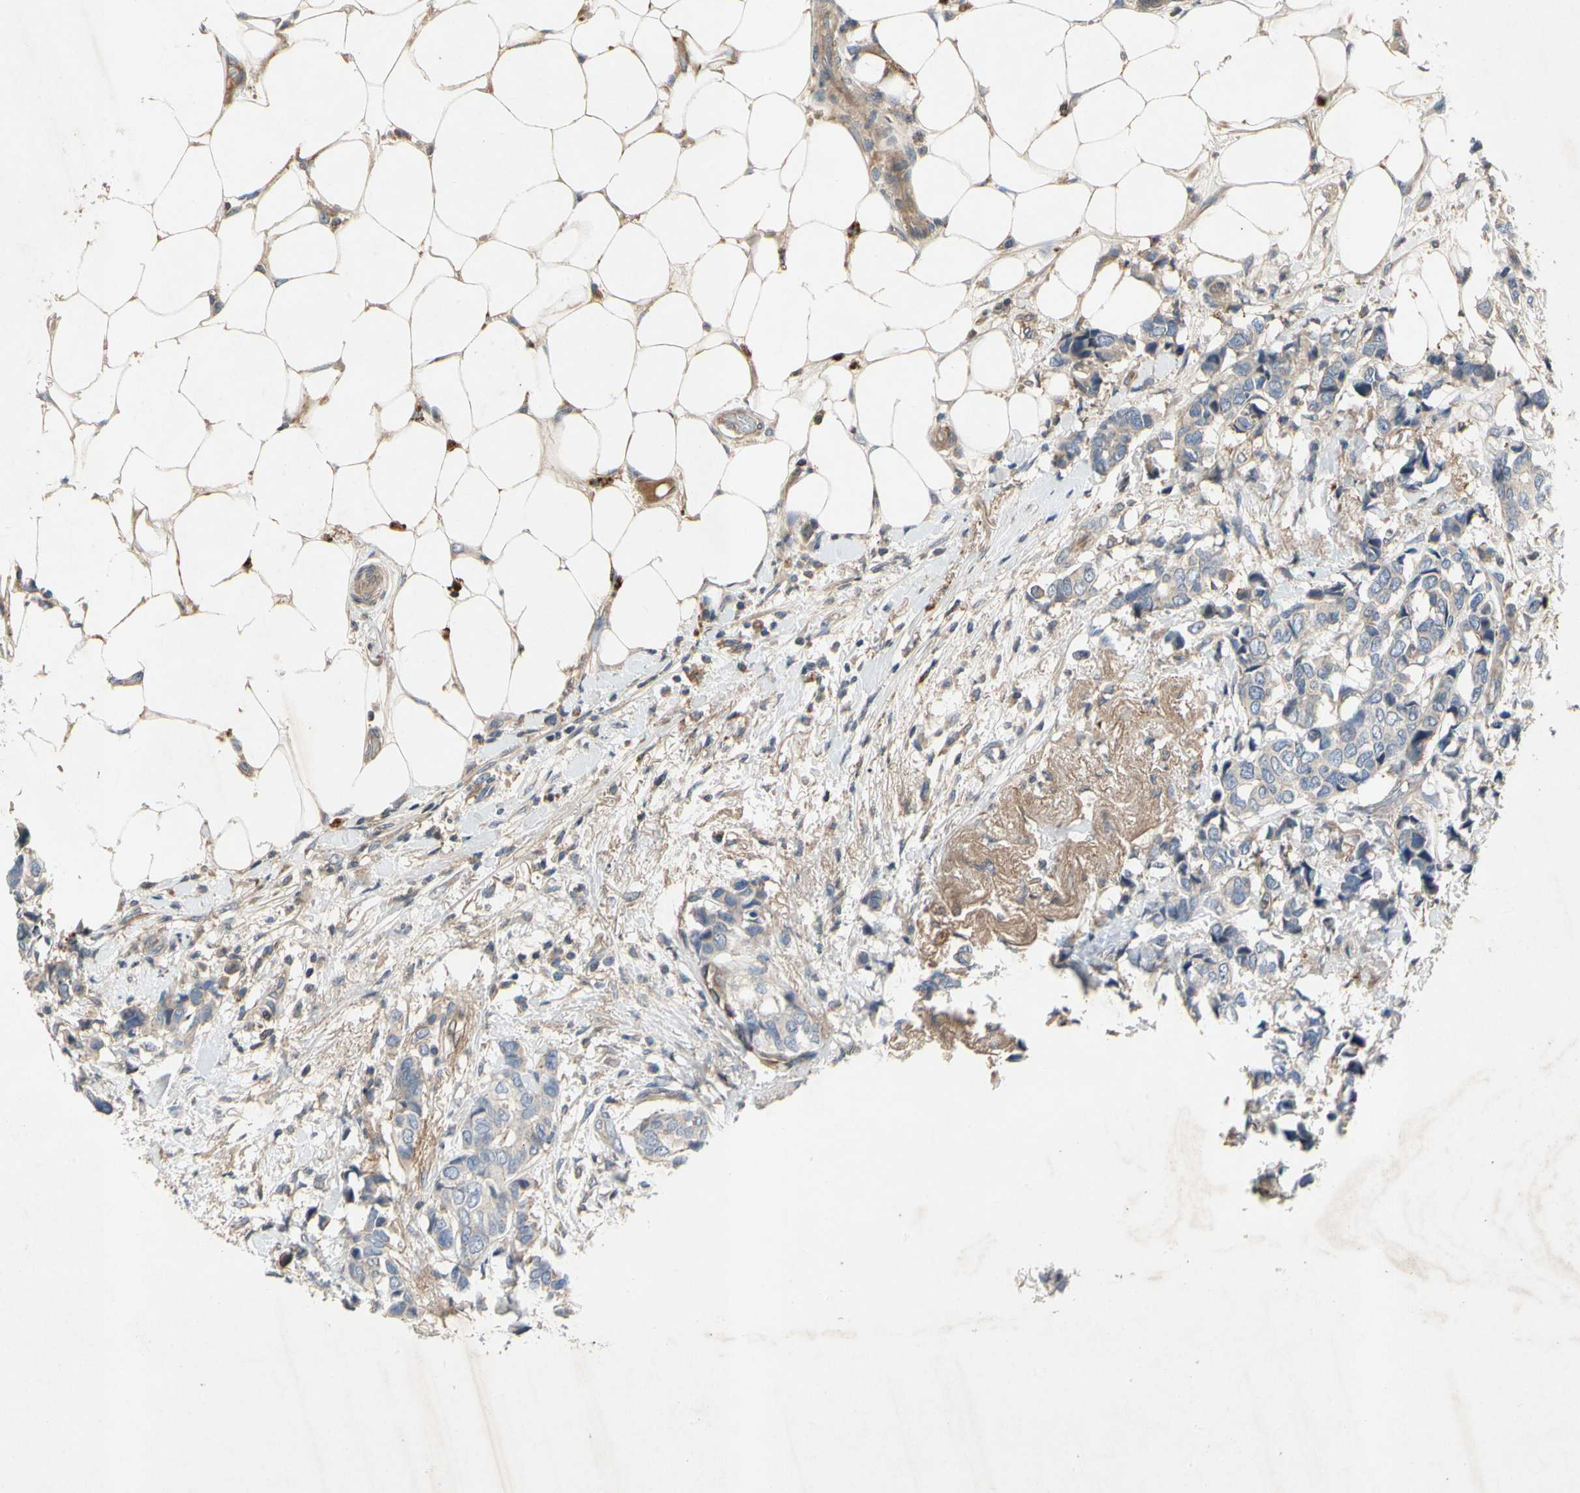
{"staining": {"intensity": "negative", "quantity": "none", "location": "none"}, "tissue": "breast cancer", "cell_type": "Tumor cells", "image_type": "cancer", "snomed": [{"axis": "morphology", "description": "Duct carcinoma"}, {"axis": "topography", "description": "Breast"}], "caption": "The photomicrograph exhibits no staining of tumor cells in intraductal carcinoma (breast).", "gene": "CRTAC1", "patient": {"sex": "female", "age": 87}}